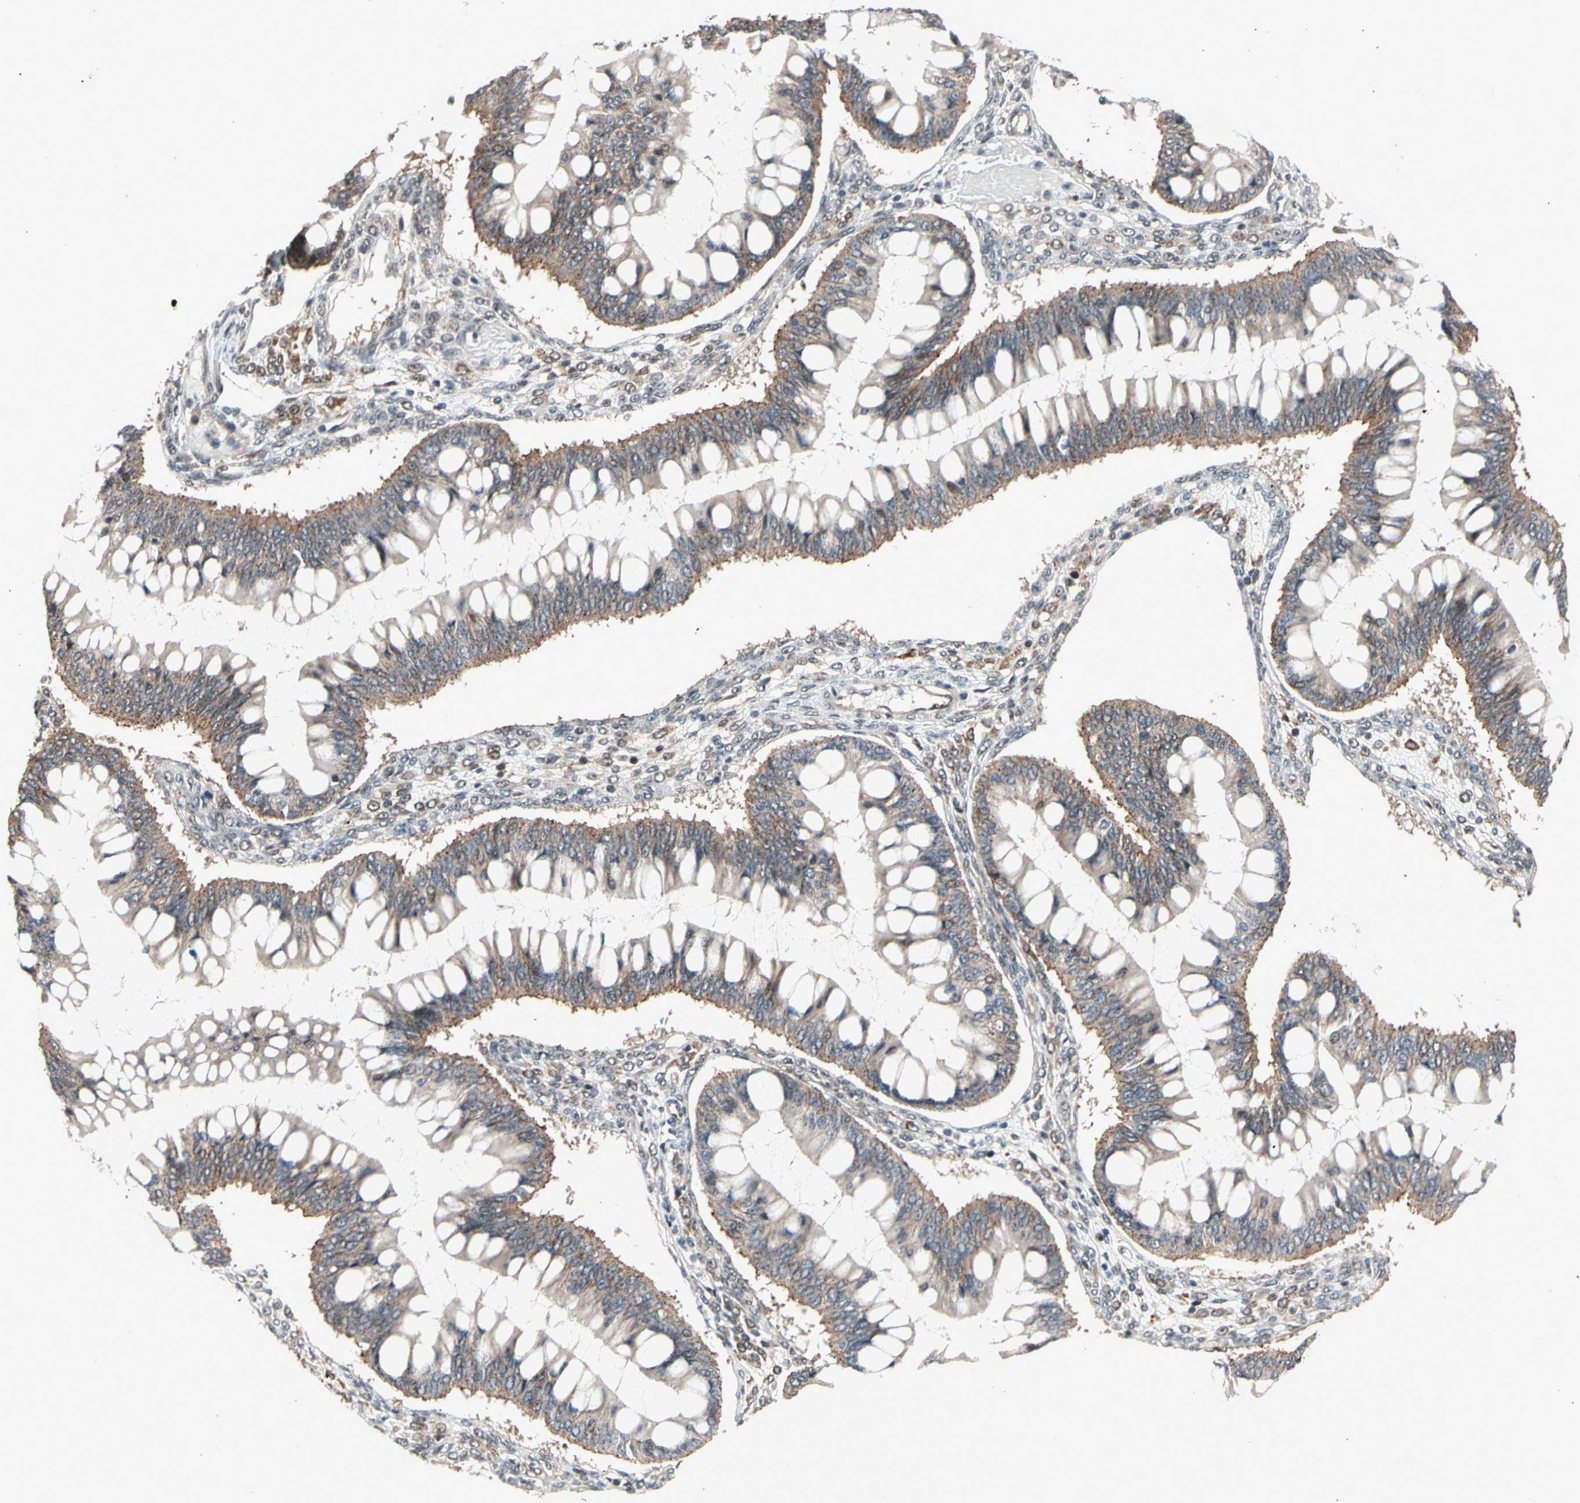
{"staining": {"intensity": "moderate", "quantity": ">75%", "location": "cytoplasmic/membranous"}, "tissue": "ovarian cancer", "cell_type": "Tumor cells", "image_type": "cancer", "snomed": [{"axis": "morphology", "description": "Cystadenocarcinoma, mucinous, NOS"}, {"axis": "topography", "description": "Ovary"}], "caption": "Ovarian cancer (mucinous cystadenocarcinoma) stained with a brown dye exhibits moderate cytoplasmic/membranous positive positivity in about >75% of tumor cells.", "gene": "NGEF", "patient": {"sex": "female", "age": 73}}